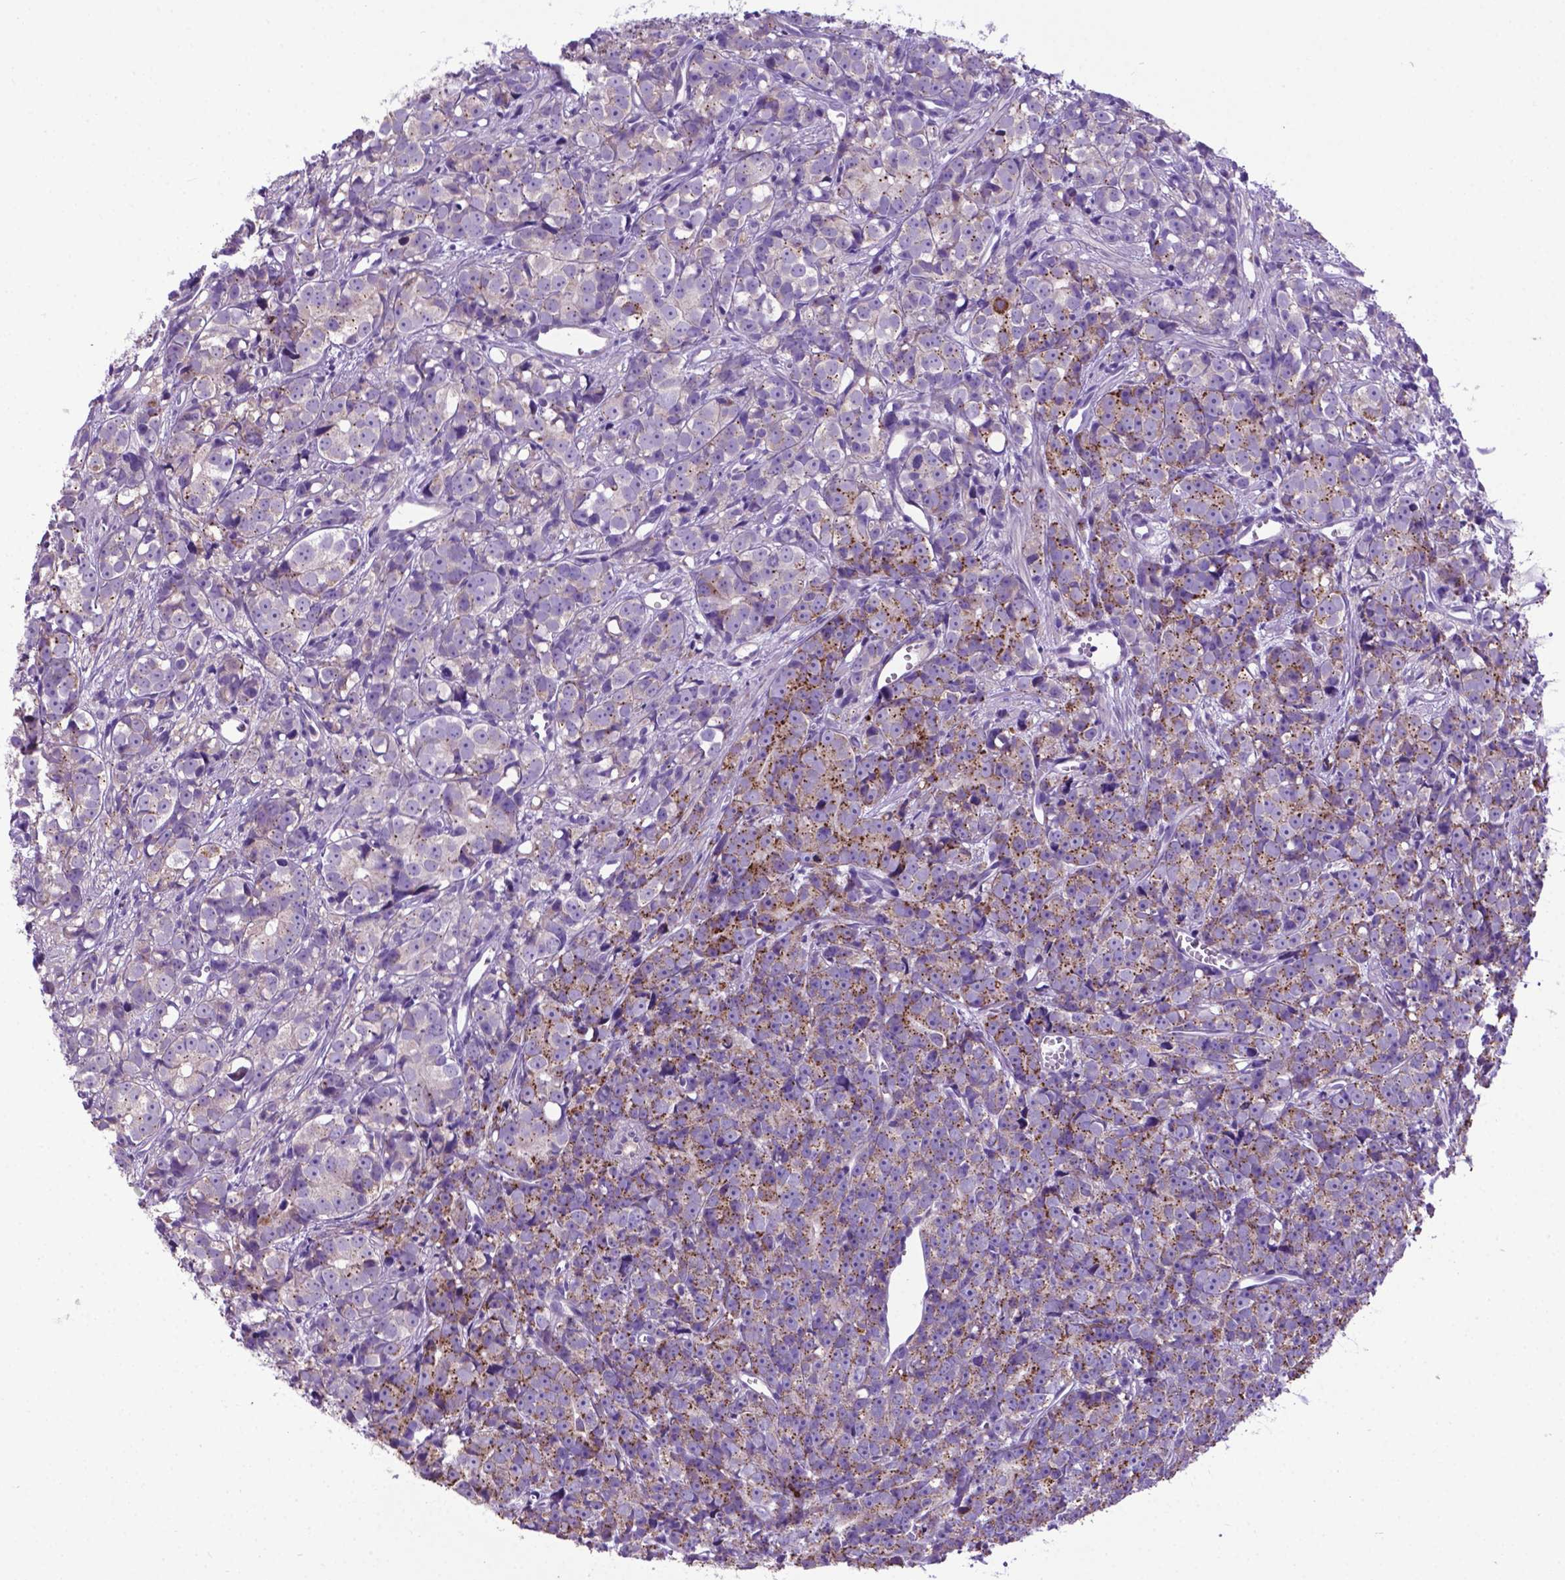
{"staining": {"intensity": "weak", "quantity": "25%-75%", "location": "cytoplasmic/membranous"}, "tissue": "prostate cancer", "cell_type": "Tumor cells", "image_type": "cancer", "snomed": [{"axis": "morphology", "description": "Adenocarcinoma, High grade"}, {"axis": "topography", "description": "Prostate"}], "caption": "This is a micrograph of IHC staining of prostate adenocarcinoma (high-grade), which shows weak positivity in the cytoplasmic/membranous of tumor cells.", "gene": "ADRA2B", "patient": {"sex": "male", "age": 77}}